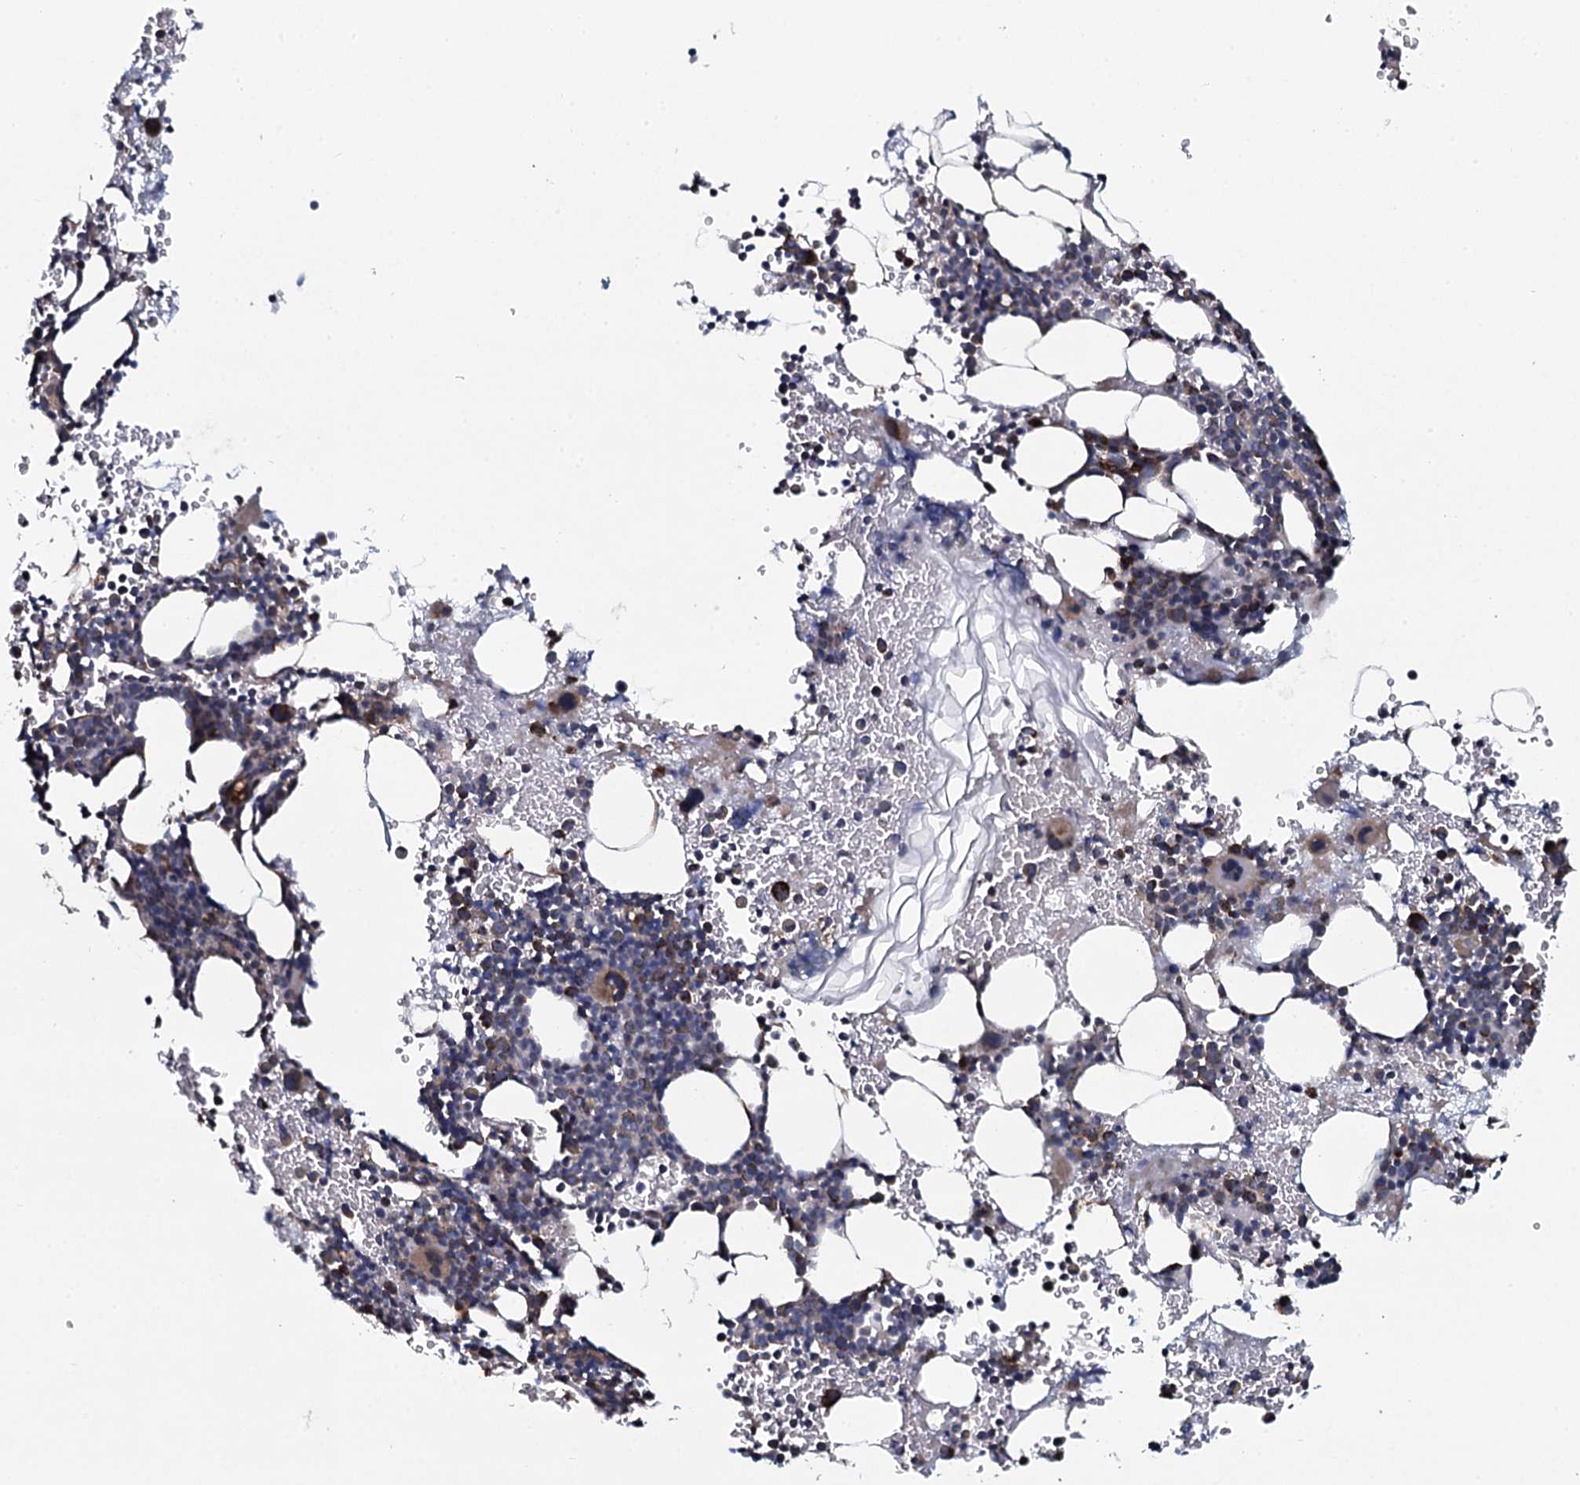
{"staining": {"intensity": "moderate", "quantity": "<25%", "location": "cytoplasmic/membranous"}, "tissue": "bone marrow", "cell_type": "Hematopoietic cells", "image_type": "normal", "snomed": [{"axis": "morphology", "description": "Normal tissue, NOS"}, {"axis": "topography", "description": "Bone marrow"}], "caption": "The micrograph shows staining of normal bone marrow, revealing moderate cytoplasmic/membranous protein positivity (brown color) within hematopoietic cells.", "gene": "EVC2", "patient": {"sex": "male", "age": 41}}